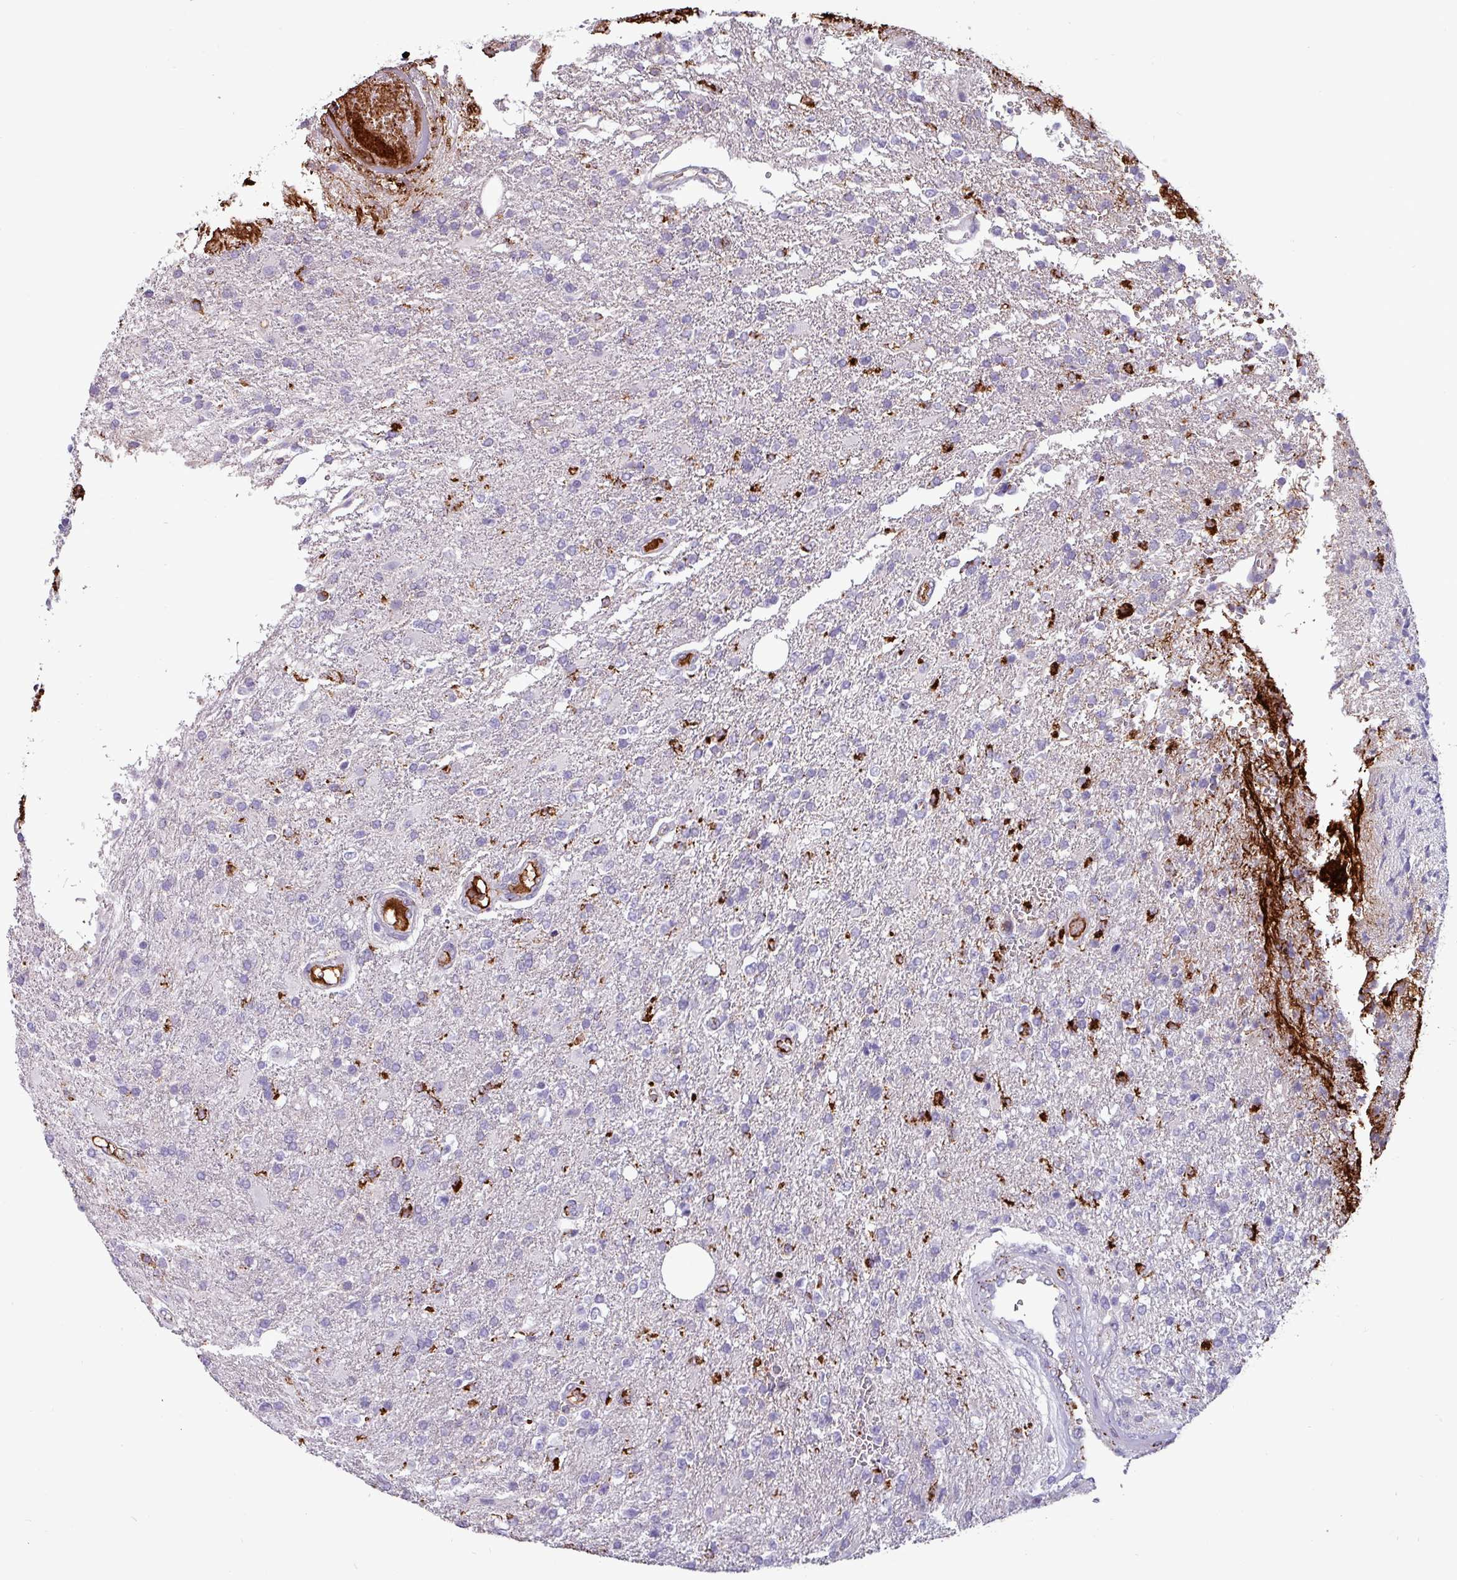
{"staining": {"intensity": "strong", "quantity": "25%-75%", "location": "cytoplasmic/membranous"}, "tissue": "glioma", "cell_type": "Tumor cells", "image_type": "cancer", "snomed": [{"axis": "morphology", "description": "Glioma, malignant, High grade"}, {"axis": "topography", "description": "Brain"}], "caption": "Protein analysis of high-grade glioma (malignant) tissue shows strong cytoplasmic/membranous staining in about 25%-75% of tumor cells.", "gene": "PLIN2", "patient": {"sex": "male", "age": 56}}